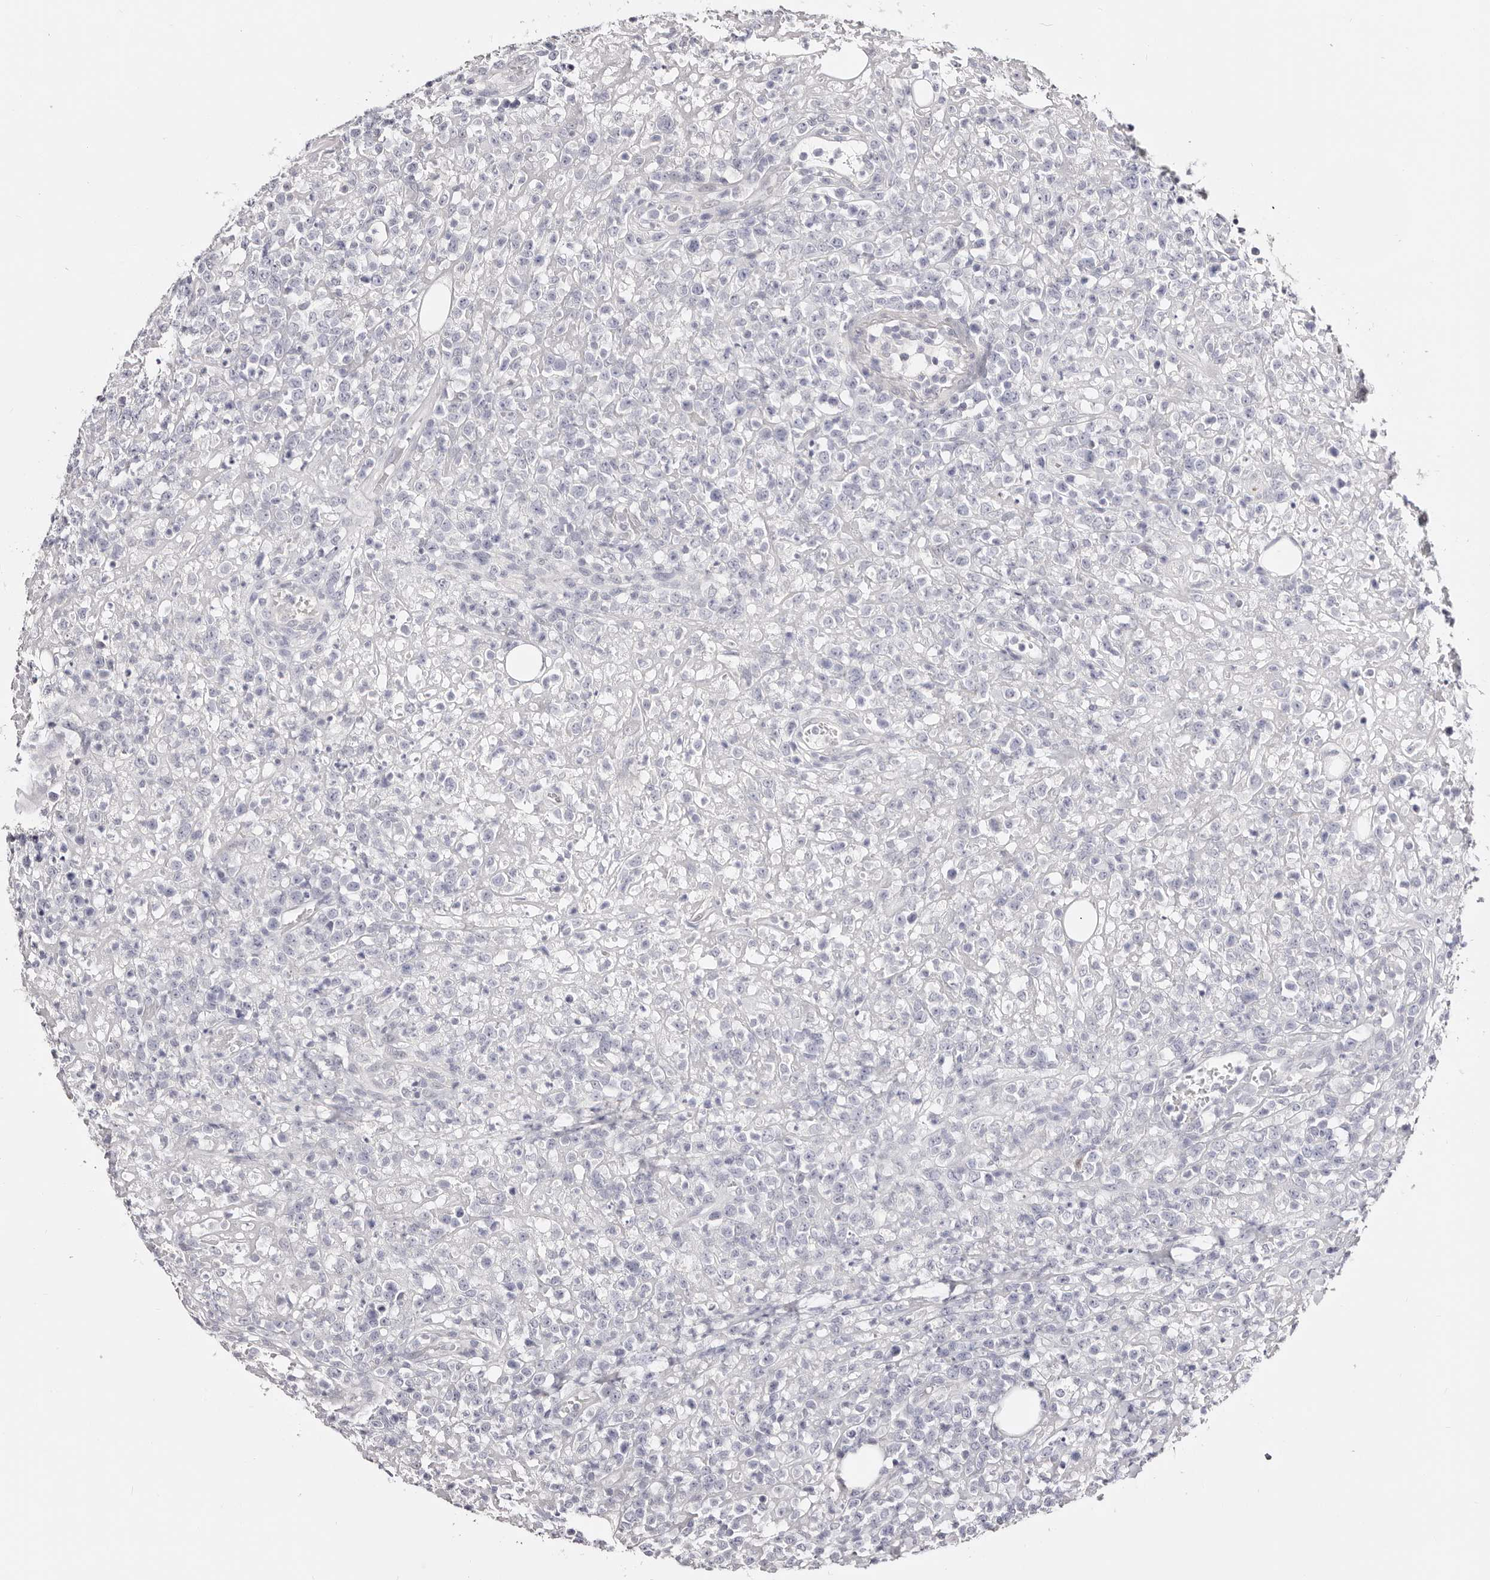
{"staining": {"intensity": "negative", "quantity": "none", "location": "none"}, "tissue": "lymphoma", "cell_type": "Tumor cells", "image_type": "cancer", "snomed": [{"axis": "morphology", "description": "Malignant lymphoma, non-Hodgkin's type, High grade"}, {"axis": "topography", "description": "Colon"}], "caption": "Human lymphoma stained for a protein using immunohistochemistry (IHC) exhibits no expression in tumor cells.", "gene": "AKNAD1", "patient": {"sex": "female", "age": 53}}